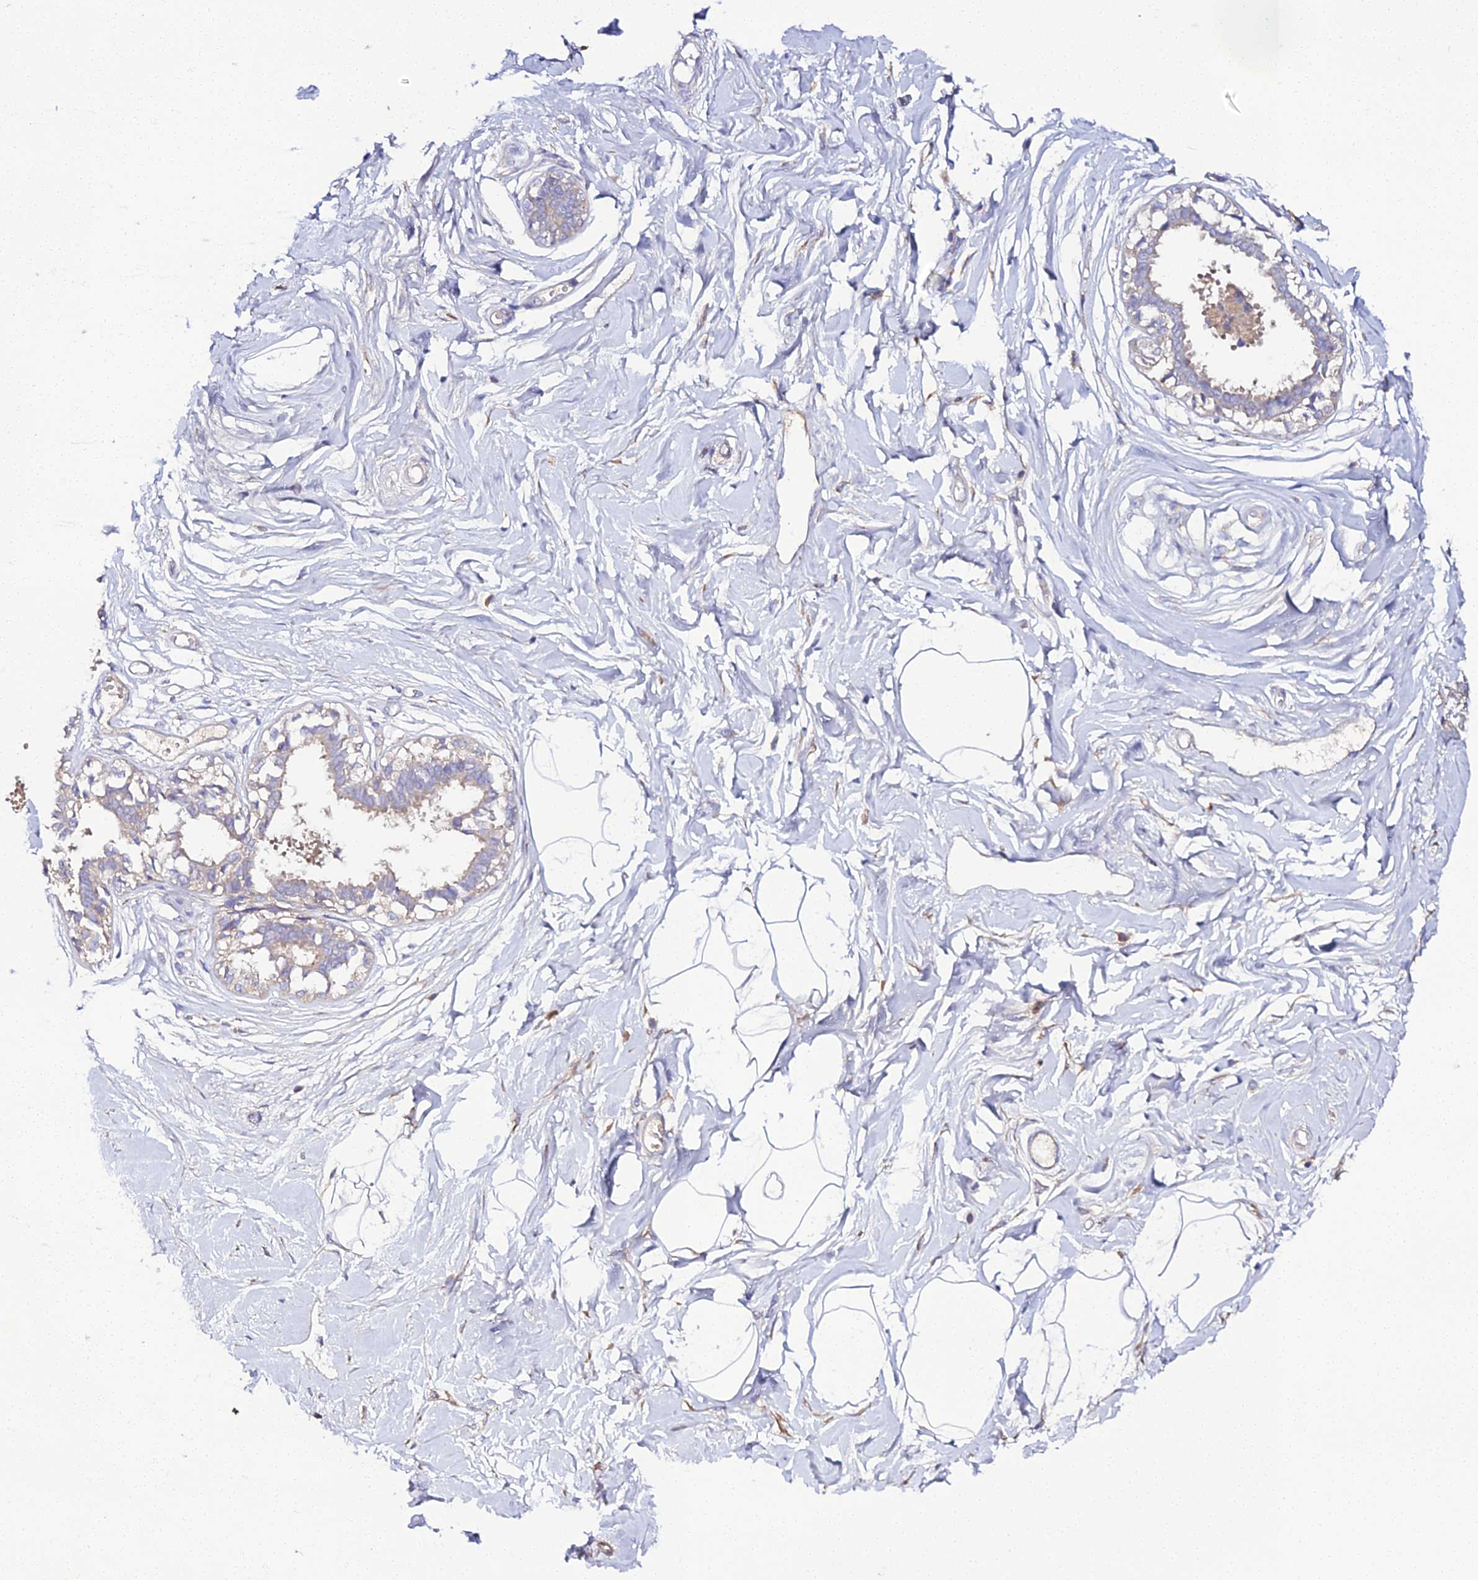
{"staining": {"intensity": "negative", "quantity": "none", "location": "none"}, "tissue": "breast", "cell_type": "Adipocytes", "image_type": "normal", "snomed": [{"axis": "morphology", "description": "Normal tissue, NOS"}, {"axis": "topography", "description": "Breast"}], "caption": "The photomicrograph shows no significant positivity in adipocytes of breast. Nuclei are stained in blue.", "gene": "SCX", "patient": {"sex": "female", "age": 45}}